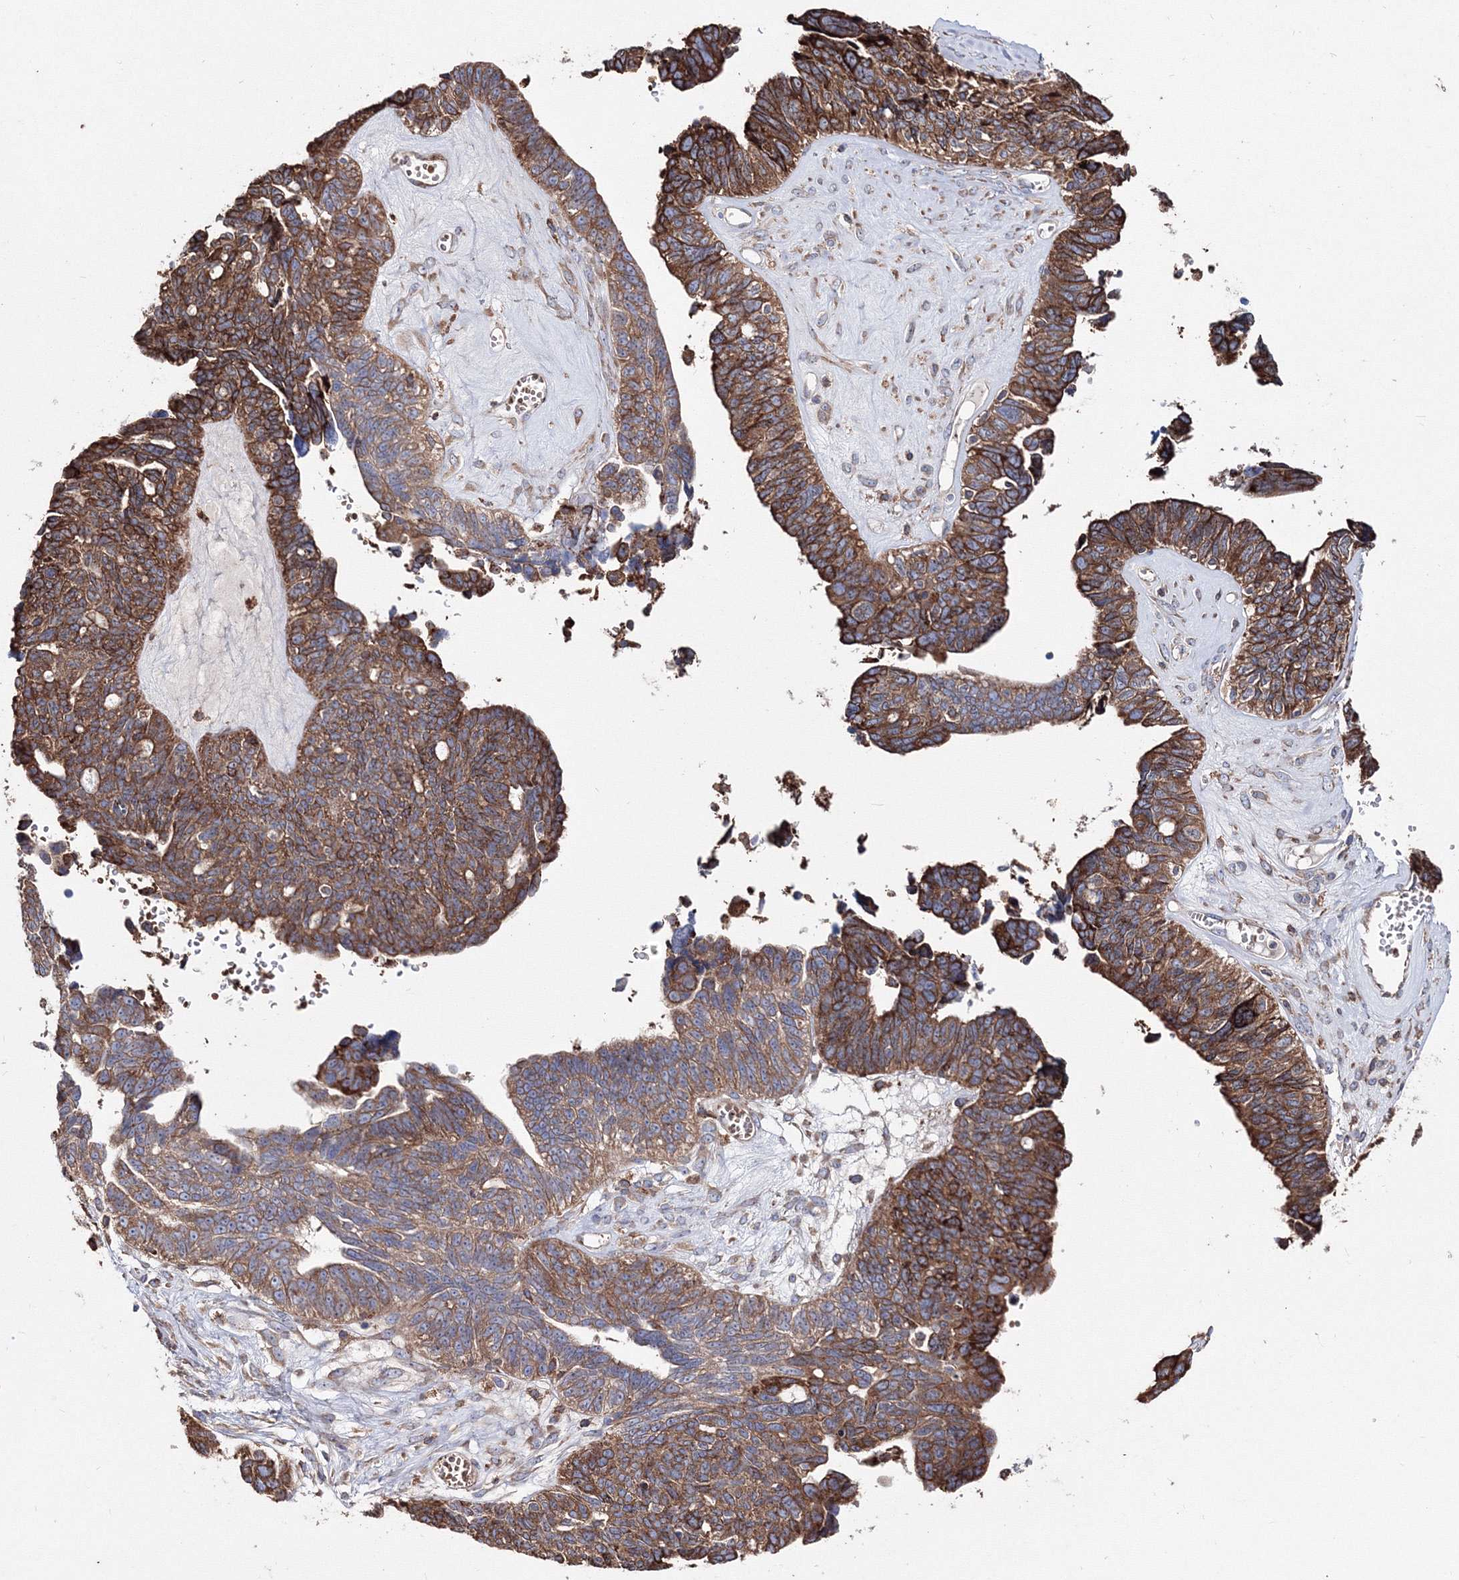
{"staining": {"intensity": "moderate", "quantity": ">75%", "location": "cytoplasmic/membranous"}, "tissue": "ovarian cancer", "cell_type": "Tumor cells", "image_type": "cancer", "snomed": [{"axis": "morphology", "description": "Cystadenocarcinoma, serous, NOS"}, {"axis": "topography", "description": "Ovary"}], "caption": "Protein staining of ovarian cancer (serous cystadenocarcinoma) tissue displays moderate cytoplasmic/membranous expression in about >75% of tumor cells. (DAB = brown stain, brightfield microscopy at high magnification).", "gene": "VPS8", "patient": {"sex": "female", "age": 79}}